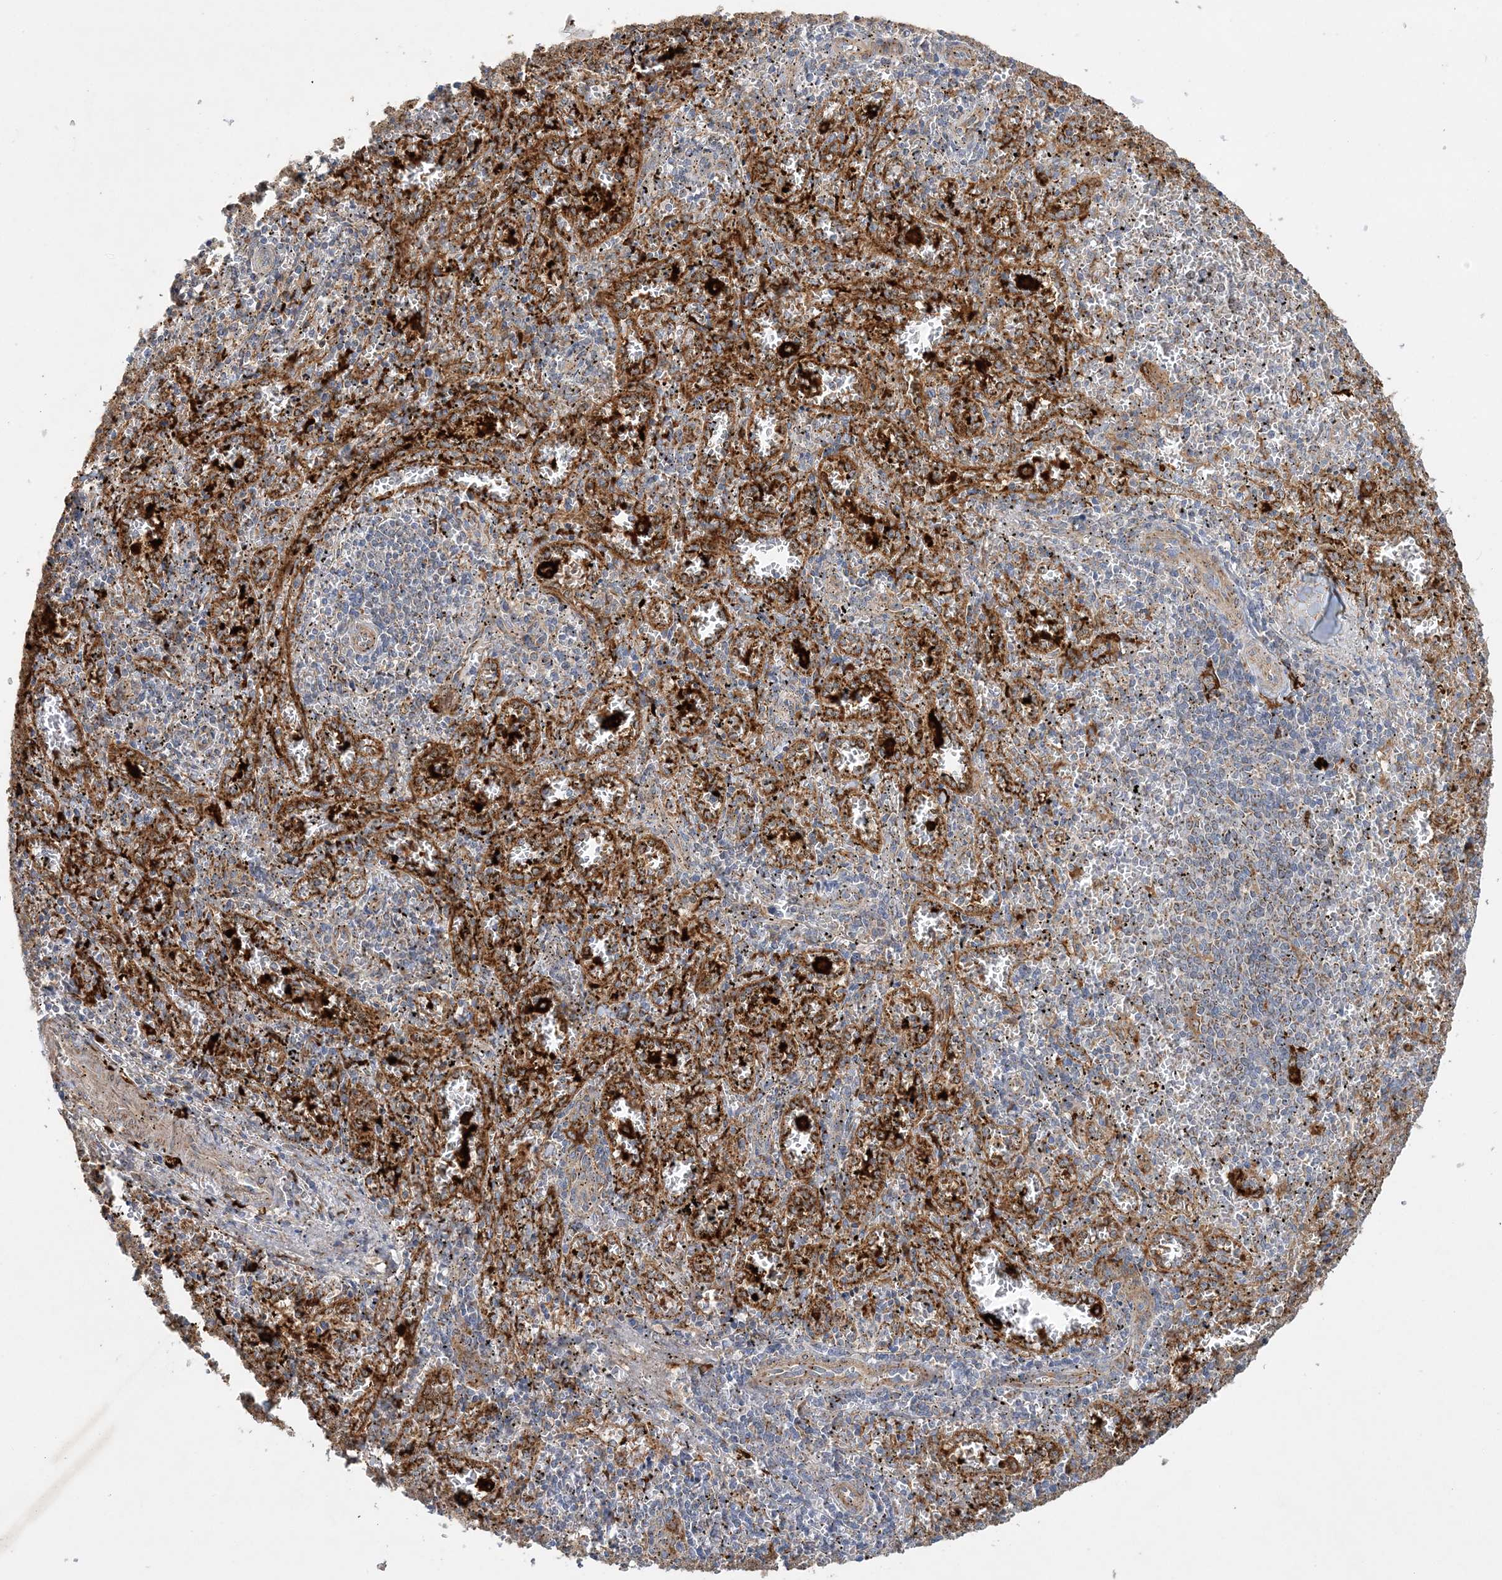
{"staining": {"intensity": "weak", "quantity": "25%-75%", "location": "cytoplasmic/membranous"}, "tissue": "spleen", "cell_type": "Cells in red pulp", "image_type": "normal", "snomed": [{"axis": "morphology", "description": "Normal tissue, NOS"}, {"axis": "topography", "description": "Spleen"}], "caption": "Spleen was stained to show a protein in brown. There is low levels of weak cytoplasmic/membranous positivity in approximately 25%-75% of cells in red pulp. (DAB IHC, brown staining for protein, blue staining for nuclei).", "gene": "FEZ2", "patient": {"sex": "male", "age": 11}}